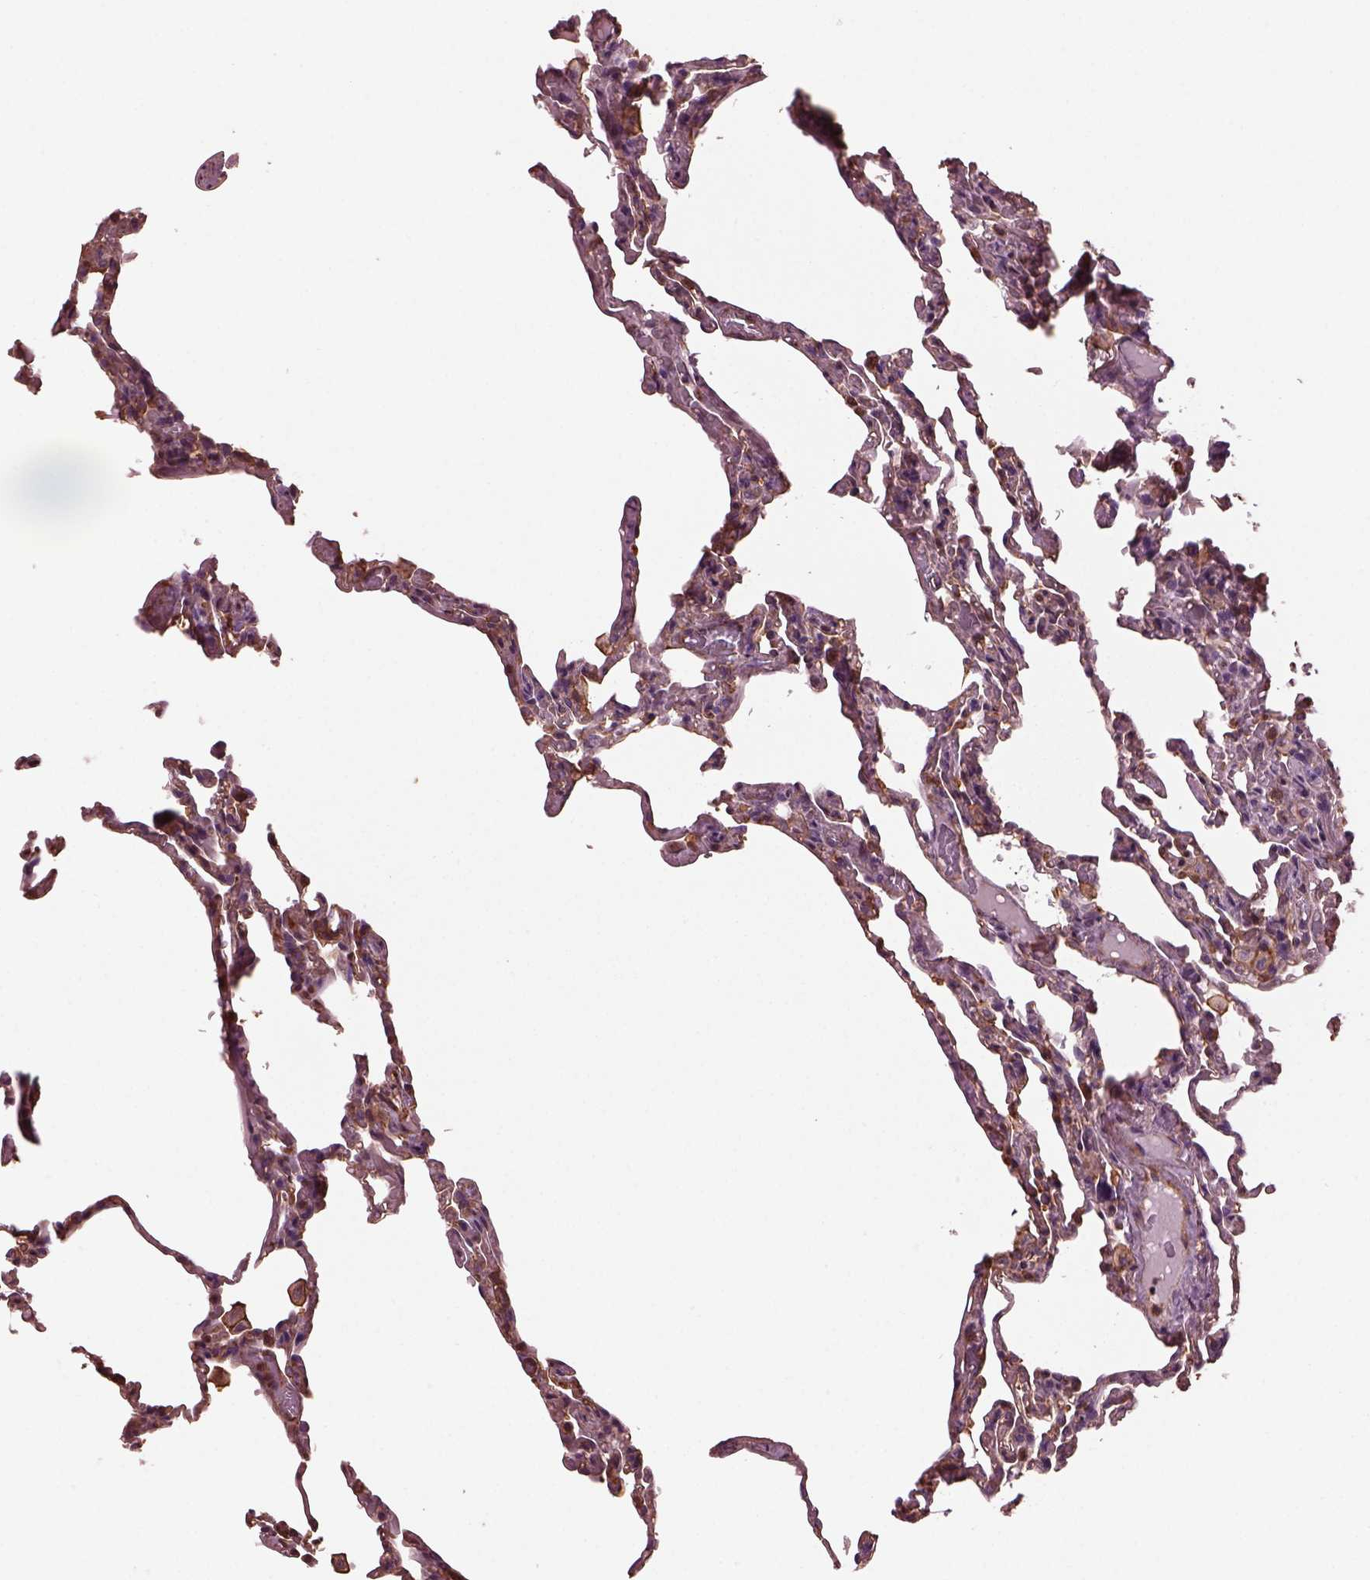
{"staining": {"intensity": "weak", "quantity": "25%-75%", "location": "cytoplasmic/membranous"}, "tissue": "lung", "cell_type": "Alveolar cells", "image_type": "normal", "snomed": [{"axis": "morphology", "description": "Normal tissue, NOS"}, {"axis": "topography", "description": "Lung"}], "caption": "Immunohistochemical staining of unremarkable lung reveals low levels of weak cytoplasmic/membranous staining in approximately 25%-75% of alveolar cells.", "gene": "MYL1", "patient": {"sex": "female", "age": 43}}